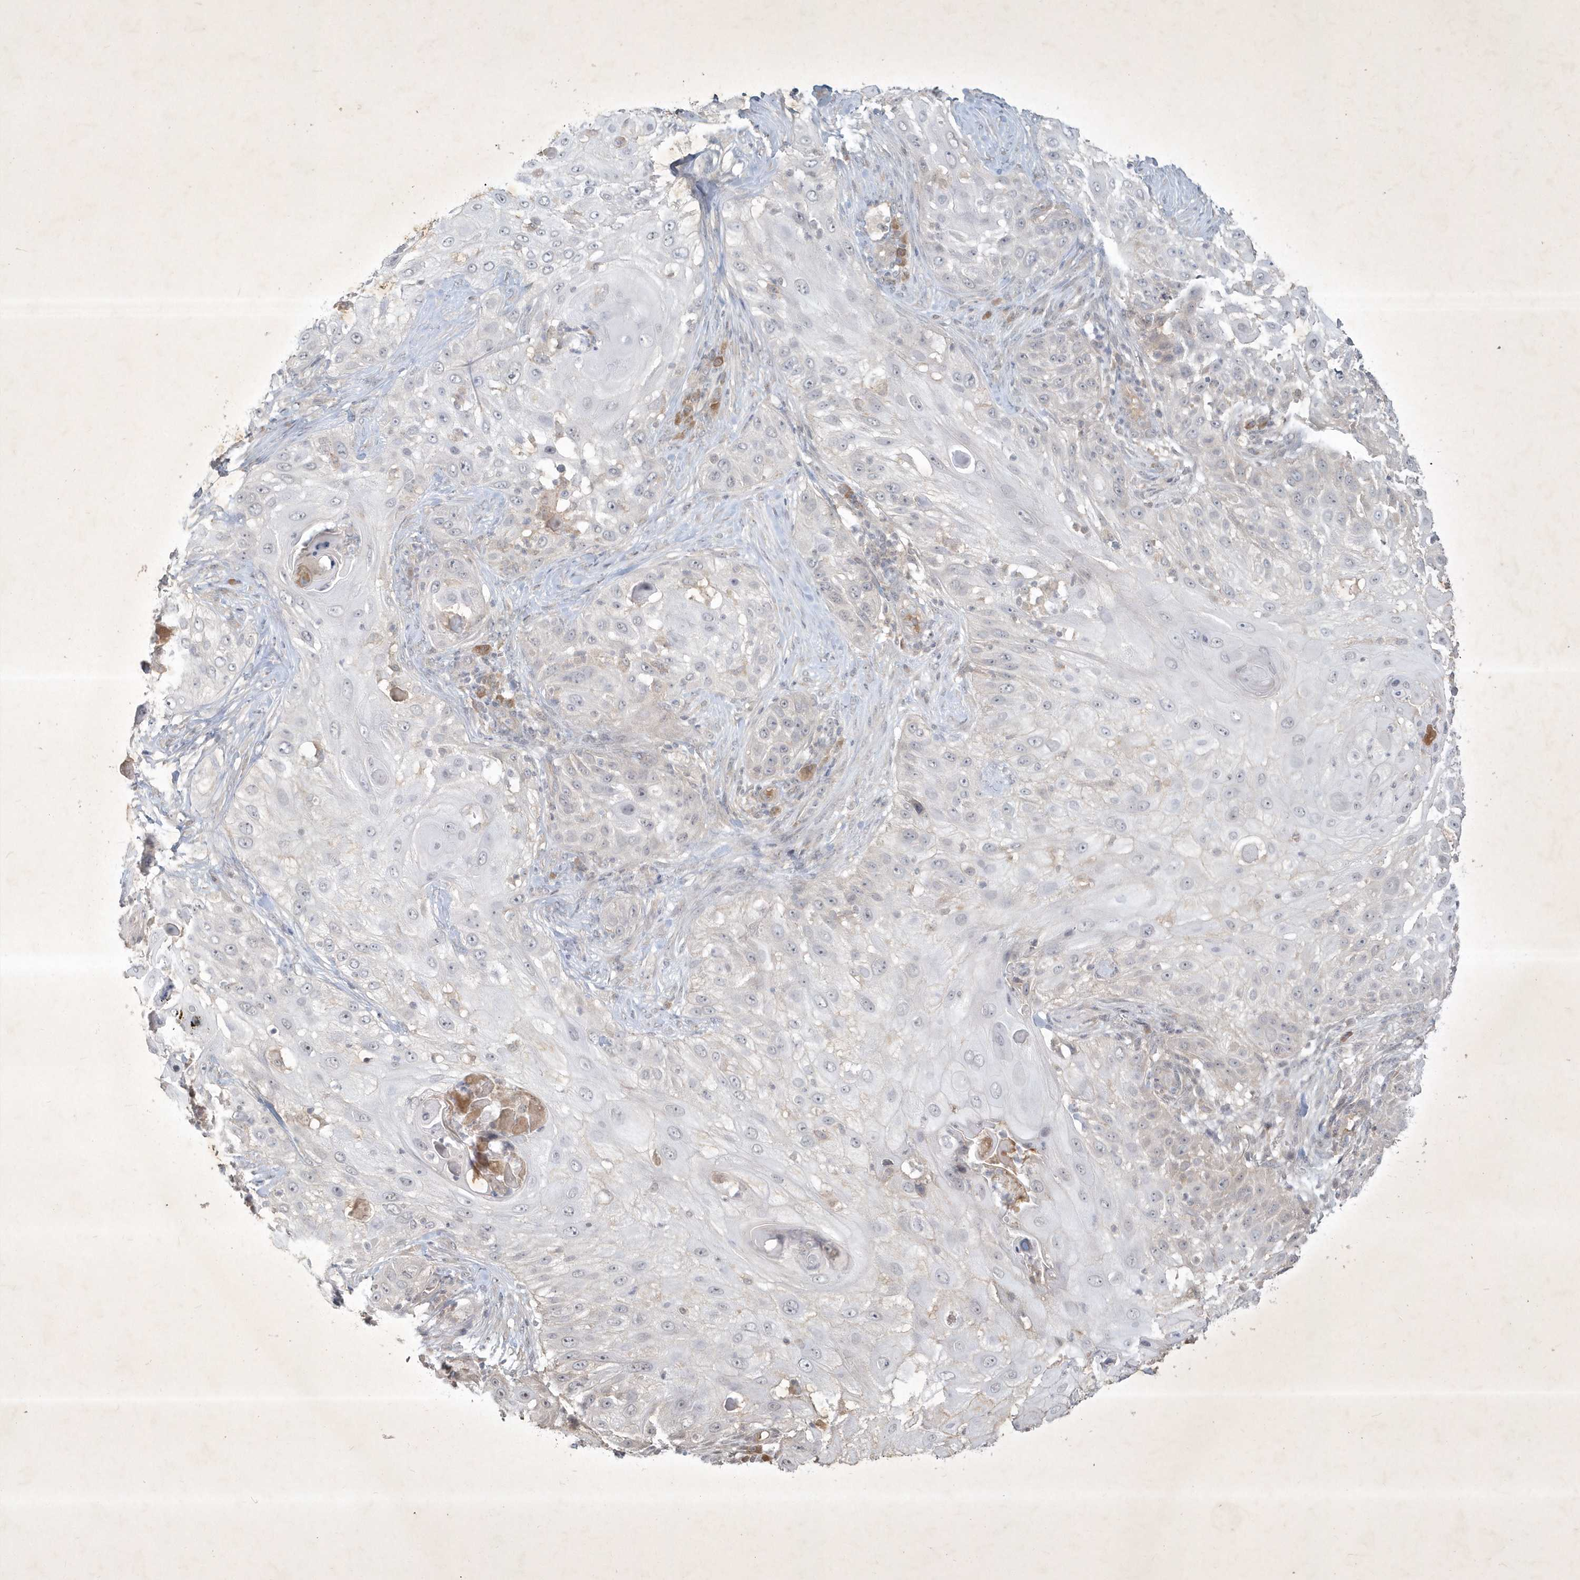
{"staining": {"intensity": "negative", "quantity": "none", "location": "none"}, "tissue": "skin cancer", "cell_type": "Tumor cells", "image_type": "cancer", "snomed": [{"axis": "morphology", "description": "Squamous cell carcinoma, NOS"}, {"axis": "topography", "description": "Skin"}], "caption": "The histopathology image reveals no staining of tumor cells in skin squamous cell carcinoma.", "gene": "BOD1", "patient": {"sex": "female", "age": 44}}